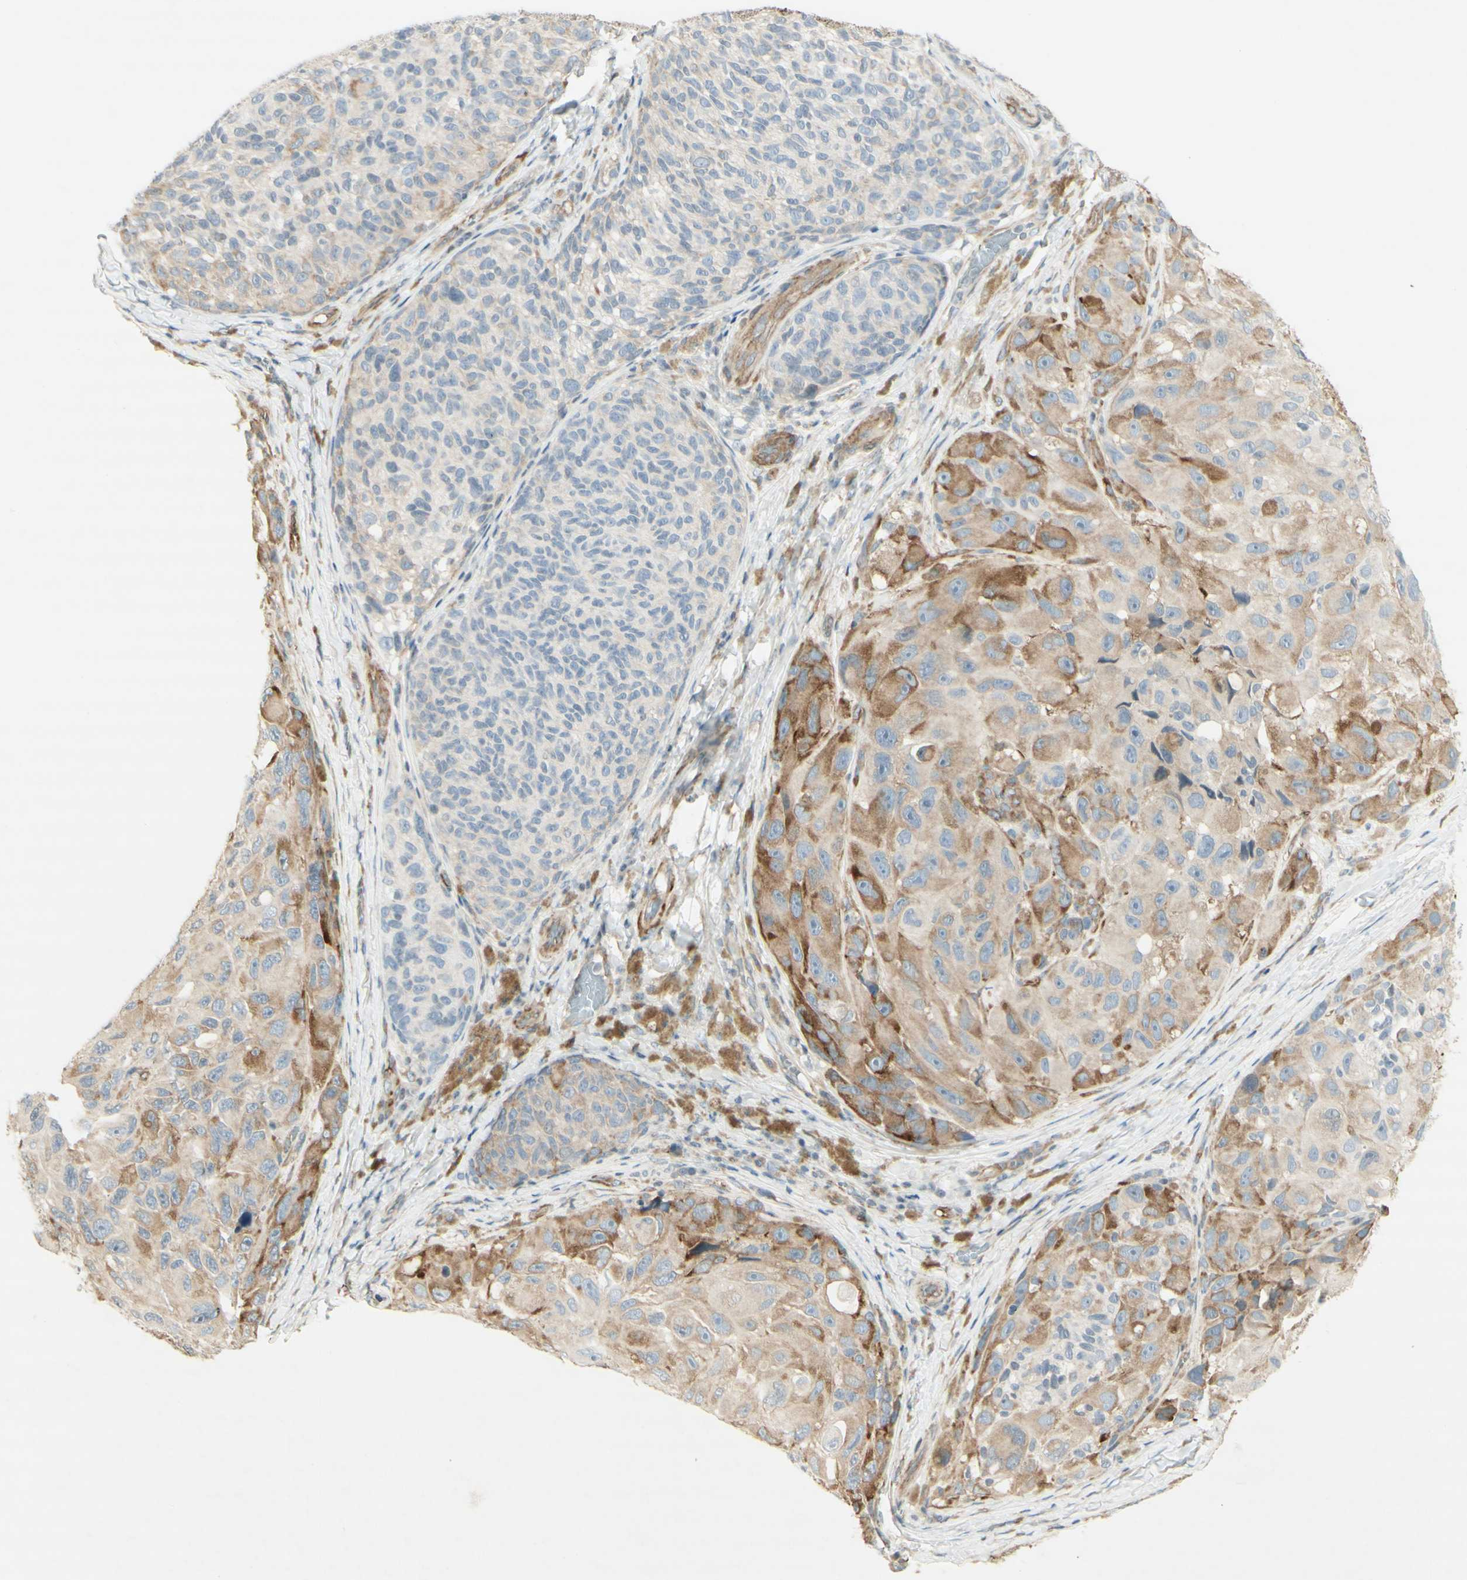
{"staining": {"intensity": "moderate", "quantity": "25%-75%", "location": "cytoplasmic/membranous"}, "tissue": "melanoma", "cell_type": "Tumor cells", "image_type": "cancer", "snomed": [{"axis": "morphology", "description": "Malignant melanoma, NOS"}, {"axis": "topography", "description": "Skin"}], "caption": "Melanoma stained for a protein (brown) shows moderate cytoplasmic/membranous positive staining in approximately 25%-75% of tumor cells.", "gene": "MAP1B", "patient": {"sex": "female", "age": 73}}